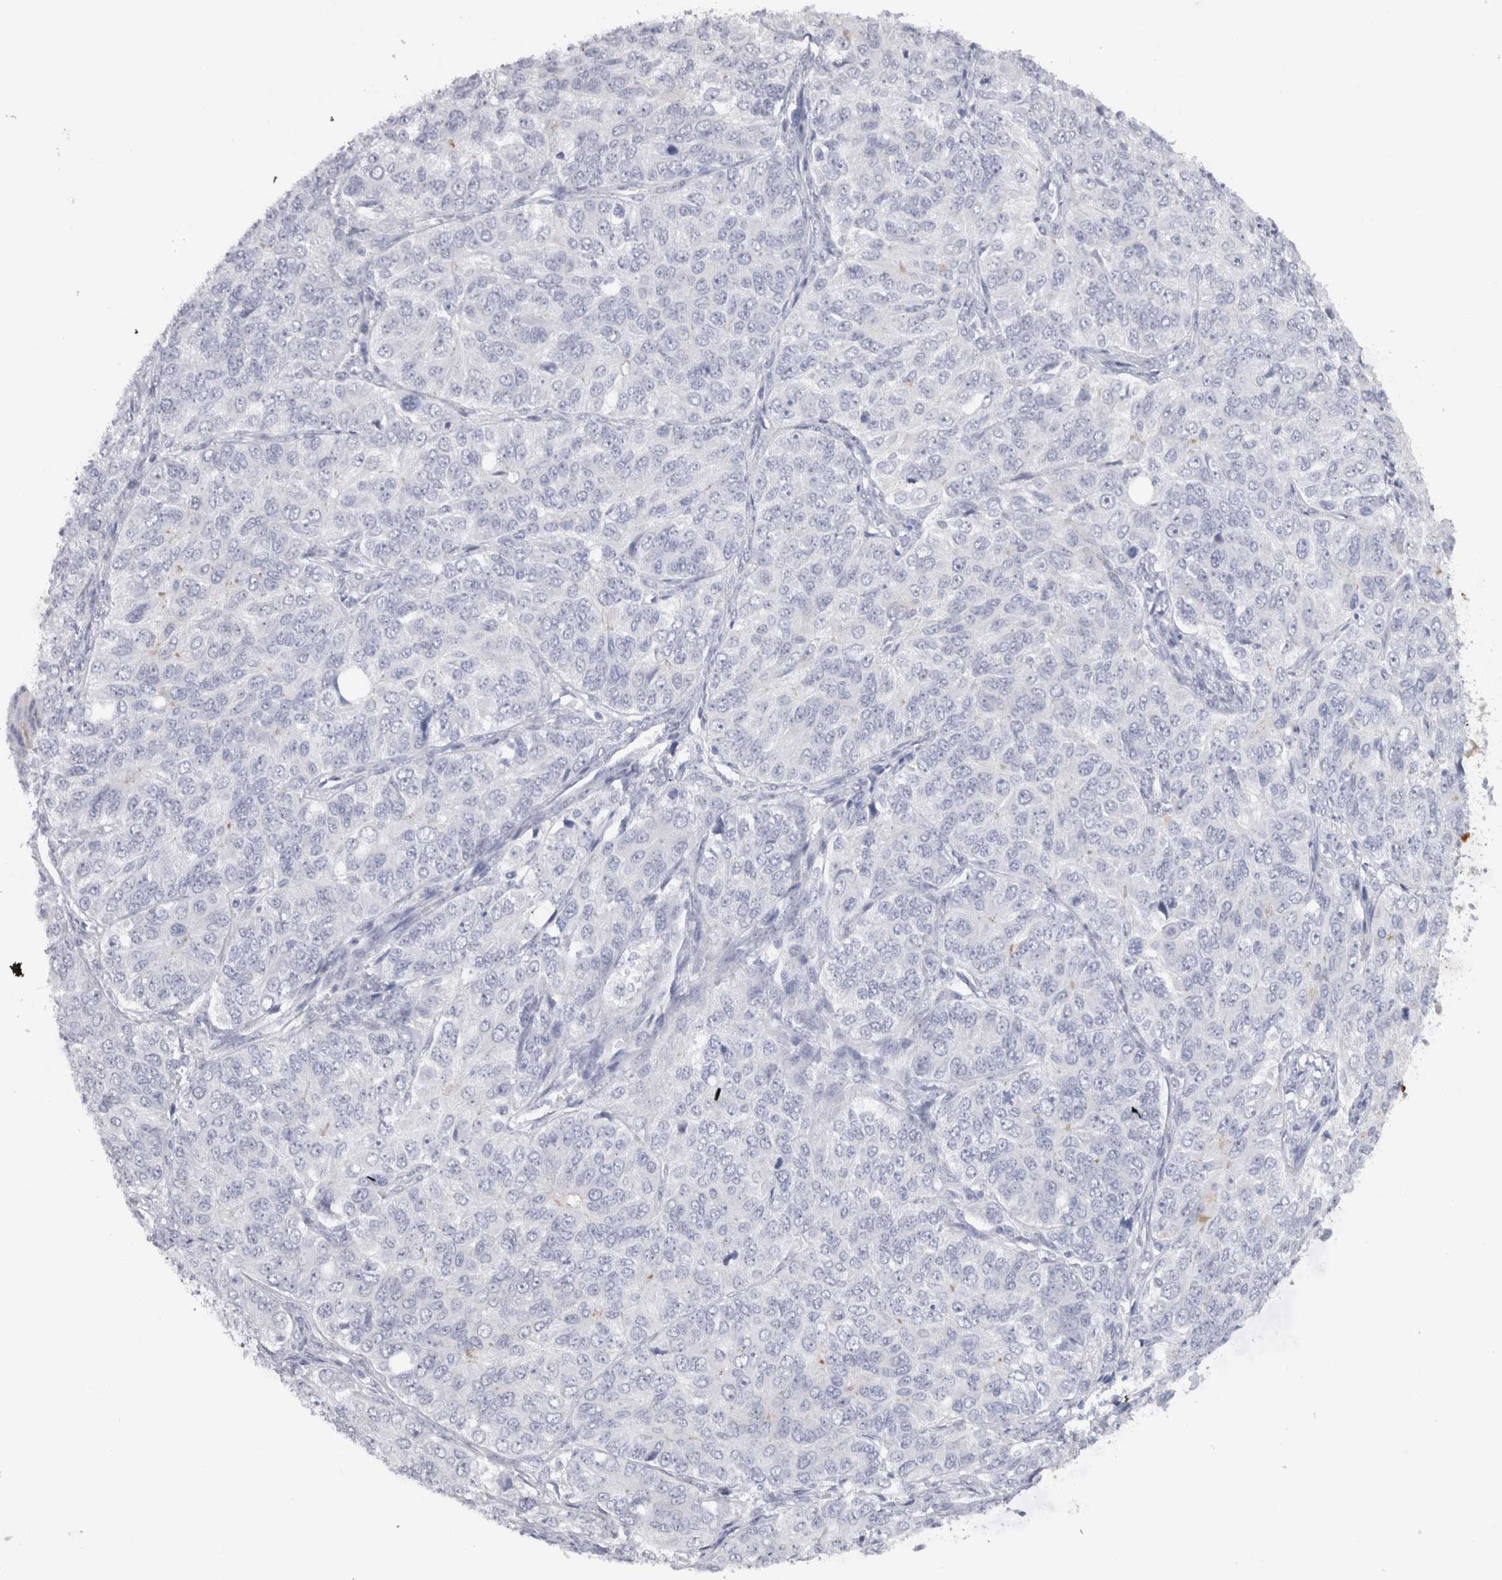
{"staining": {"intensity": "negative", "quantity": "none", "location": "none"}, "tissue": "ovarian cancer", "cell_type": "Tumor cells", "image_type": "cancer", "snomed": [{"axis": "morphology", "description": "Carcinoma, endometroid"}, {"axis": "topography", "description": "Ovary"}], "caption": "Tumor cells show no significant staining in ovarian cancer.", "gene": "CDH17", "patient": {"sex": "female", "age": 51}}